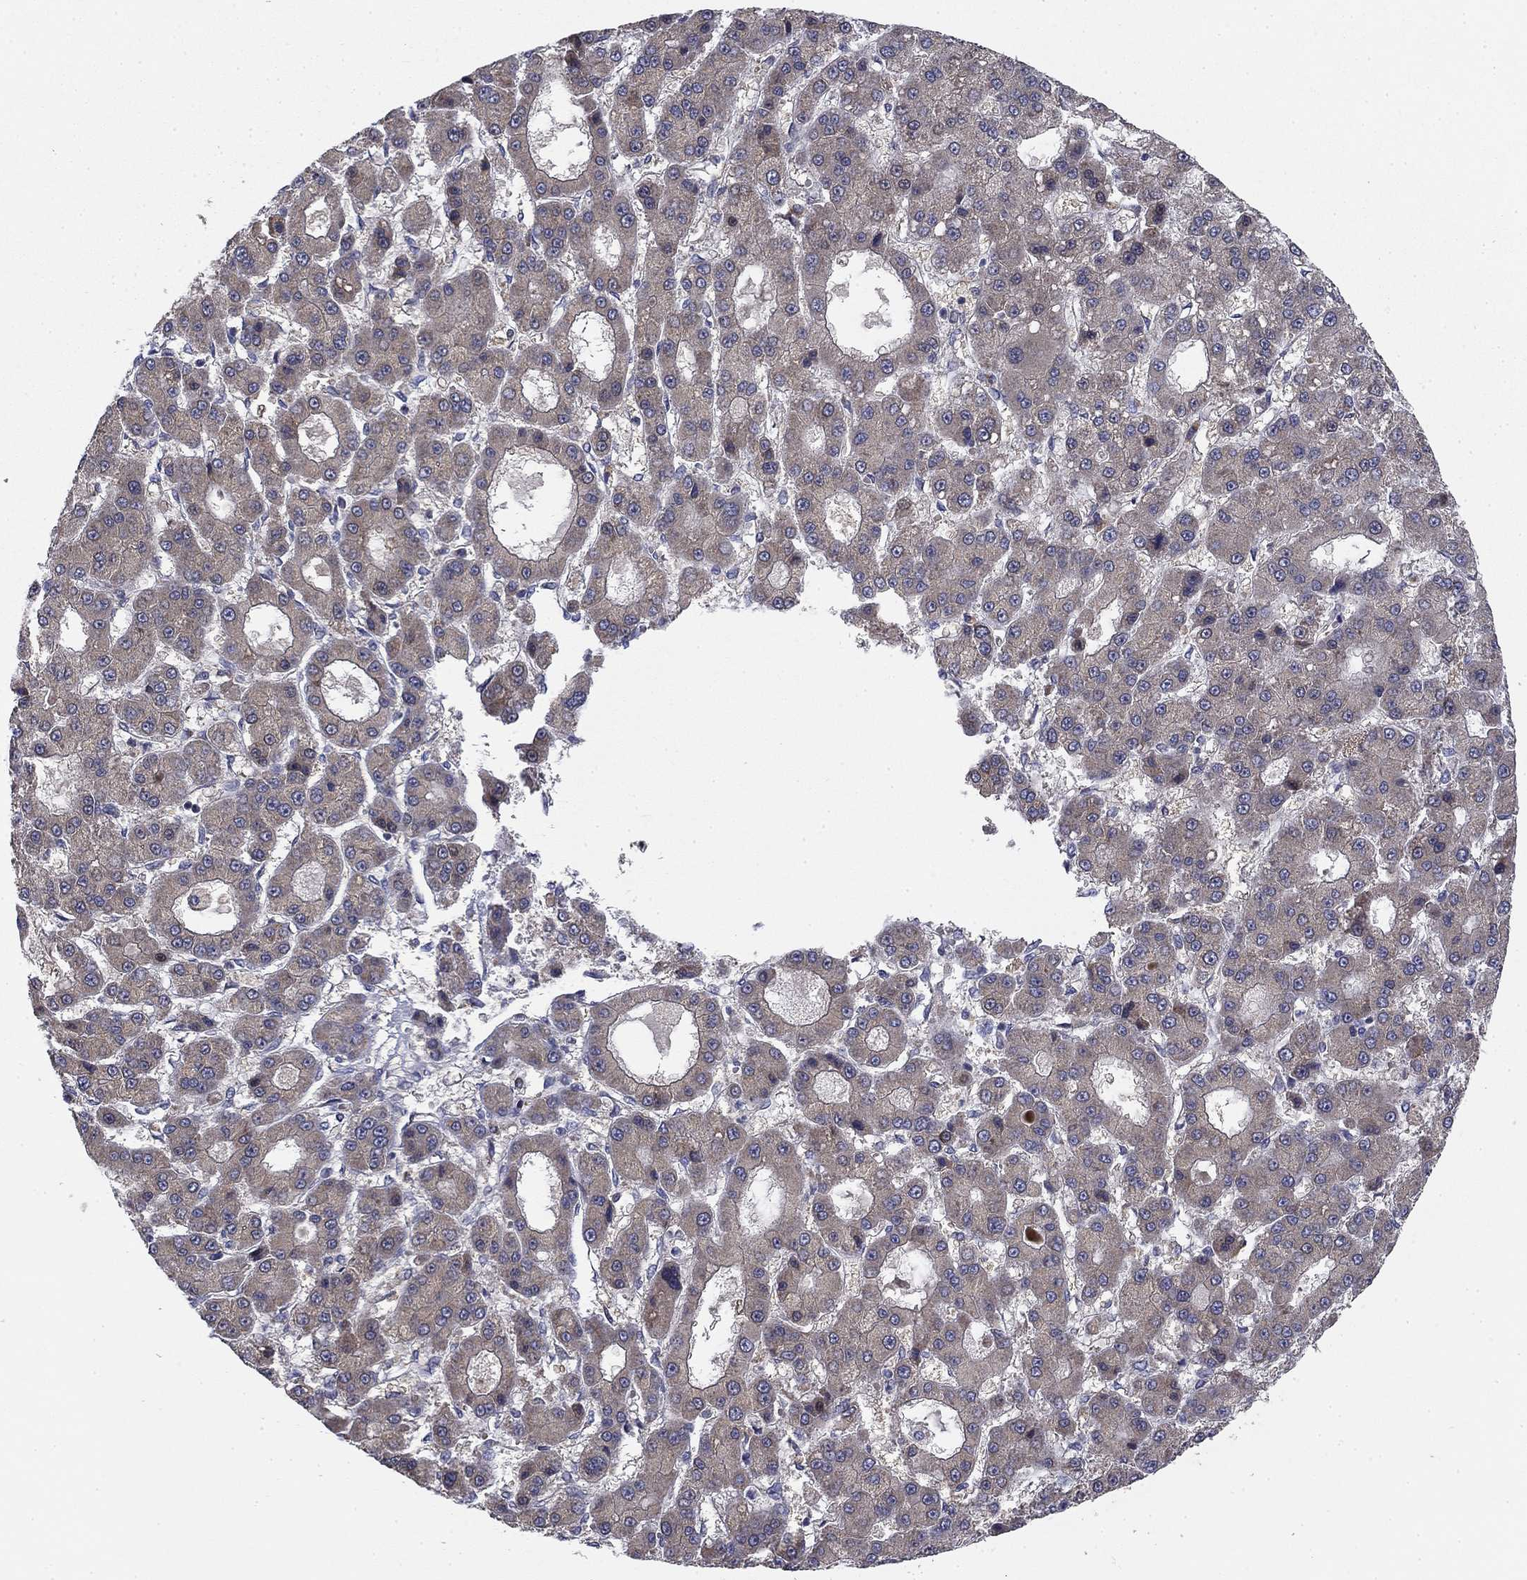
{"staining": {"intensity": "negative", "quantity": "none", "location": "none"}, "tissue": "liver cancer", "cell_type": "Tumor cells", "image_type": "cancer", "snomed": [{"axis": "morphology", "description": "Carcinoma, Hepatocellular, NOS"}, {"axis": "topography", "description": "Liver"}], "caption": "Image shows no significant protein positivity in tumor cells of liver cancer (hepatocellular carcinoma).", "gene": "MMAA", "patient": {"sex": "male", "age": 70}}